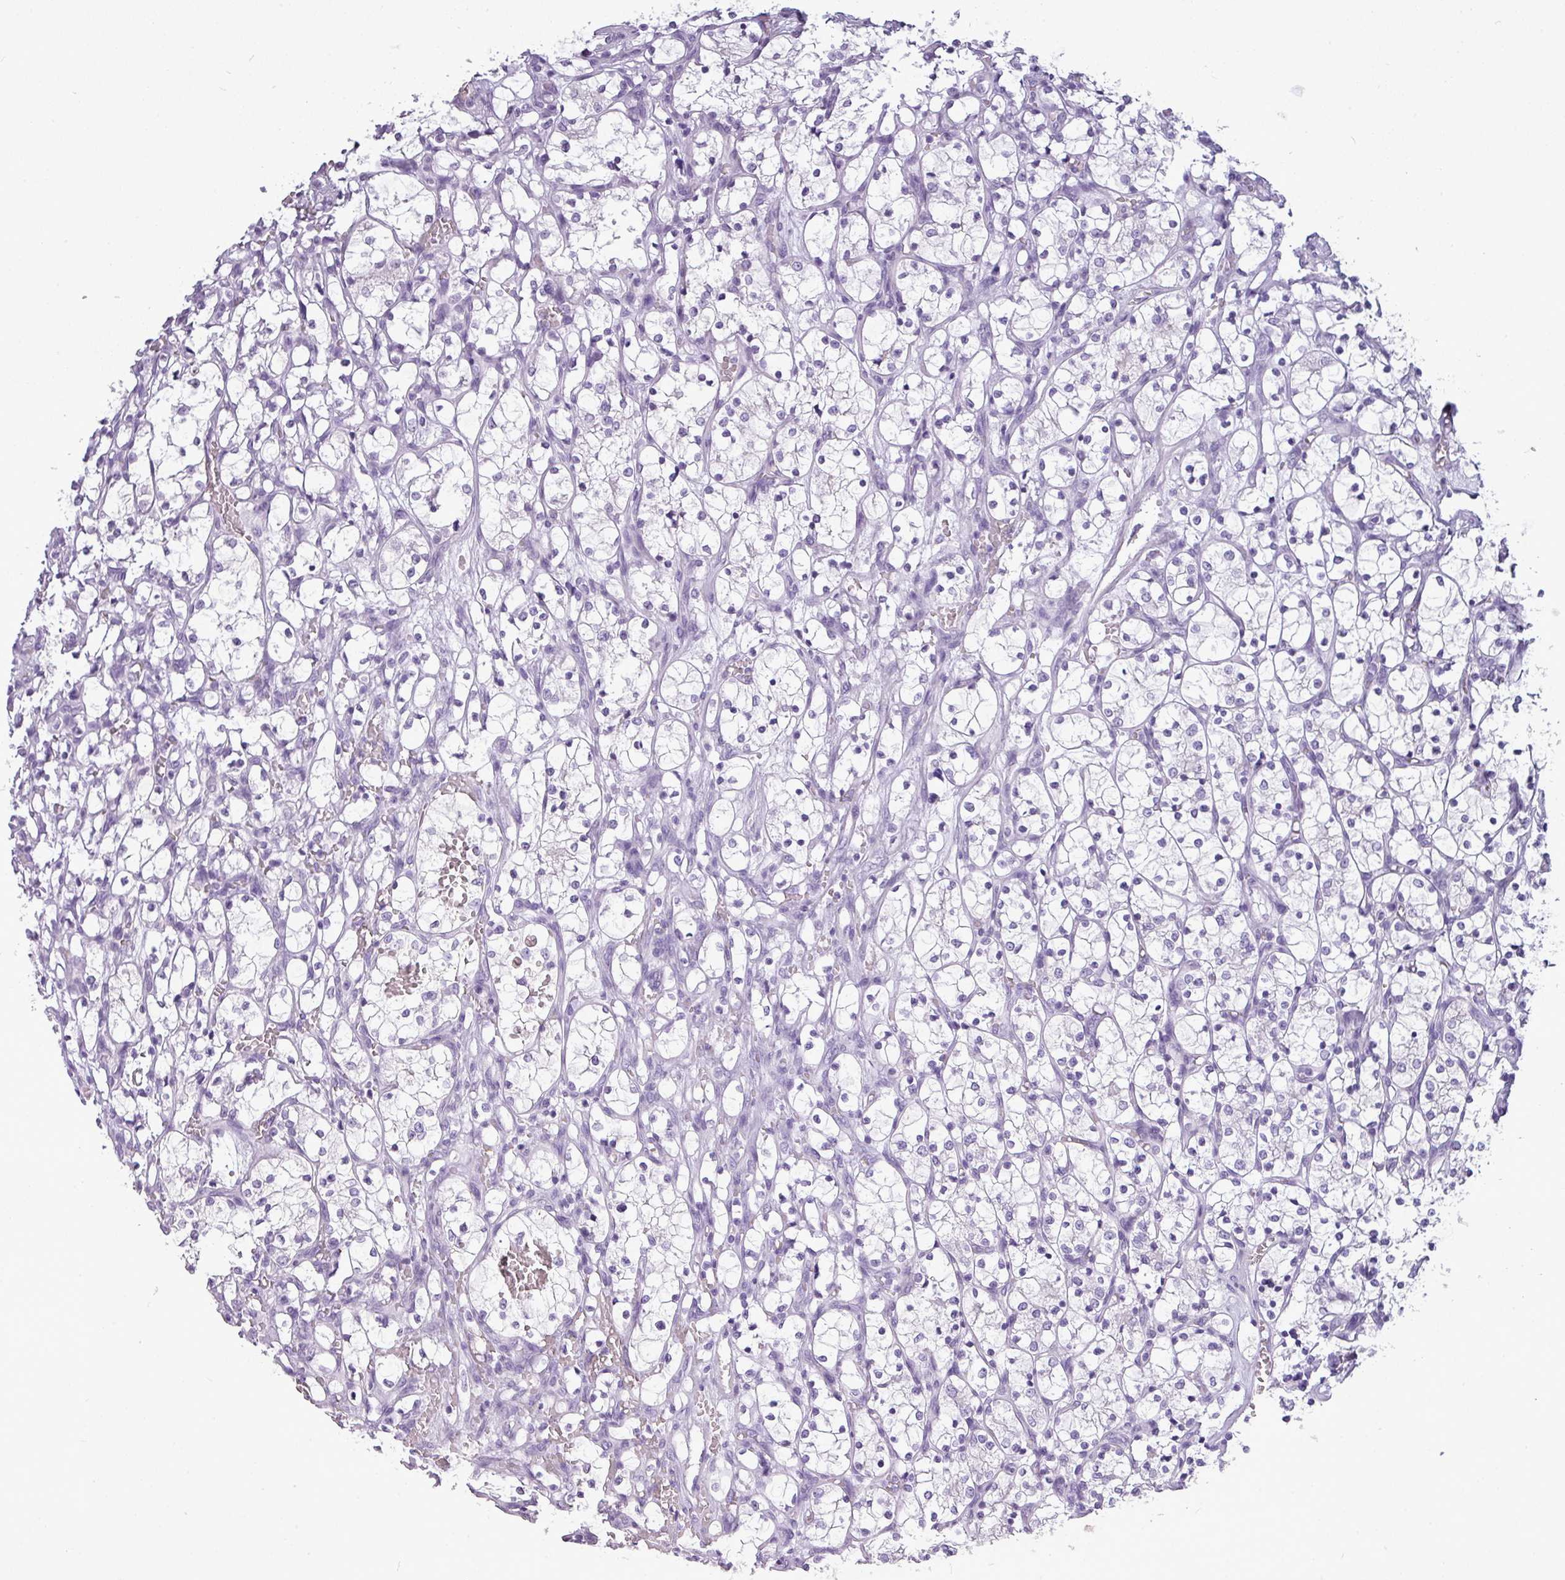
{"staining": {"intensity": "negative", "quantity": "none", "location": "none"}, "tissue": "renal cancer", "cell_type": "Tumor cells", "image_type": "cancer", "snomed": [{"axis": "morphology", "description": "Adenocarcinoma, NOS"}, {"axis": "topography", "description": "Kidney"}], "caption": "An image of renal cancer (adenocarcinoma) stained for a protein displays no brown staining in tumor cells.", "gene": "TMEM91", "patient": {"sex": "female", "age": 69}}